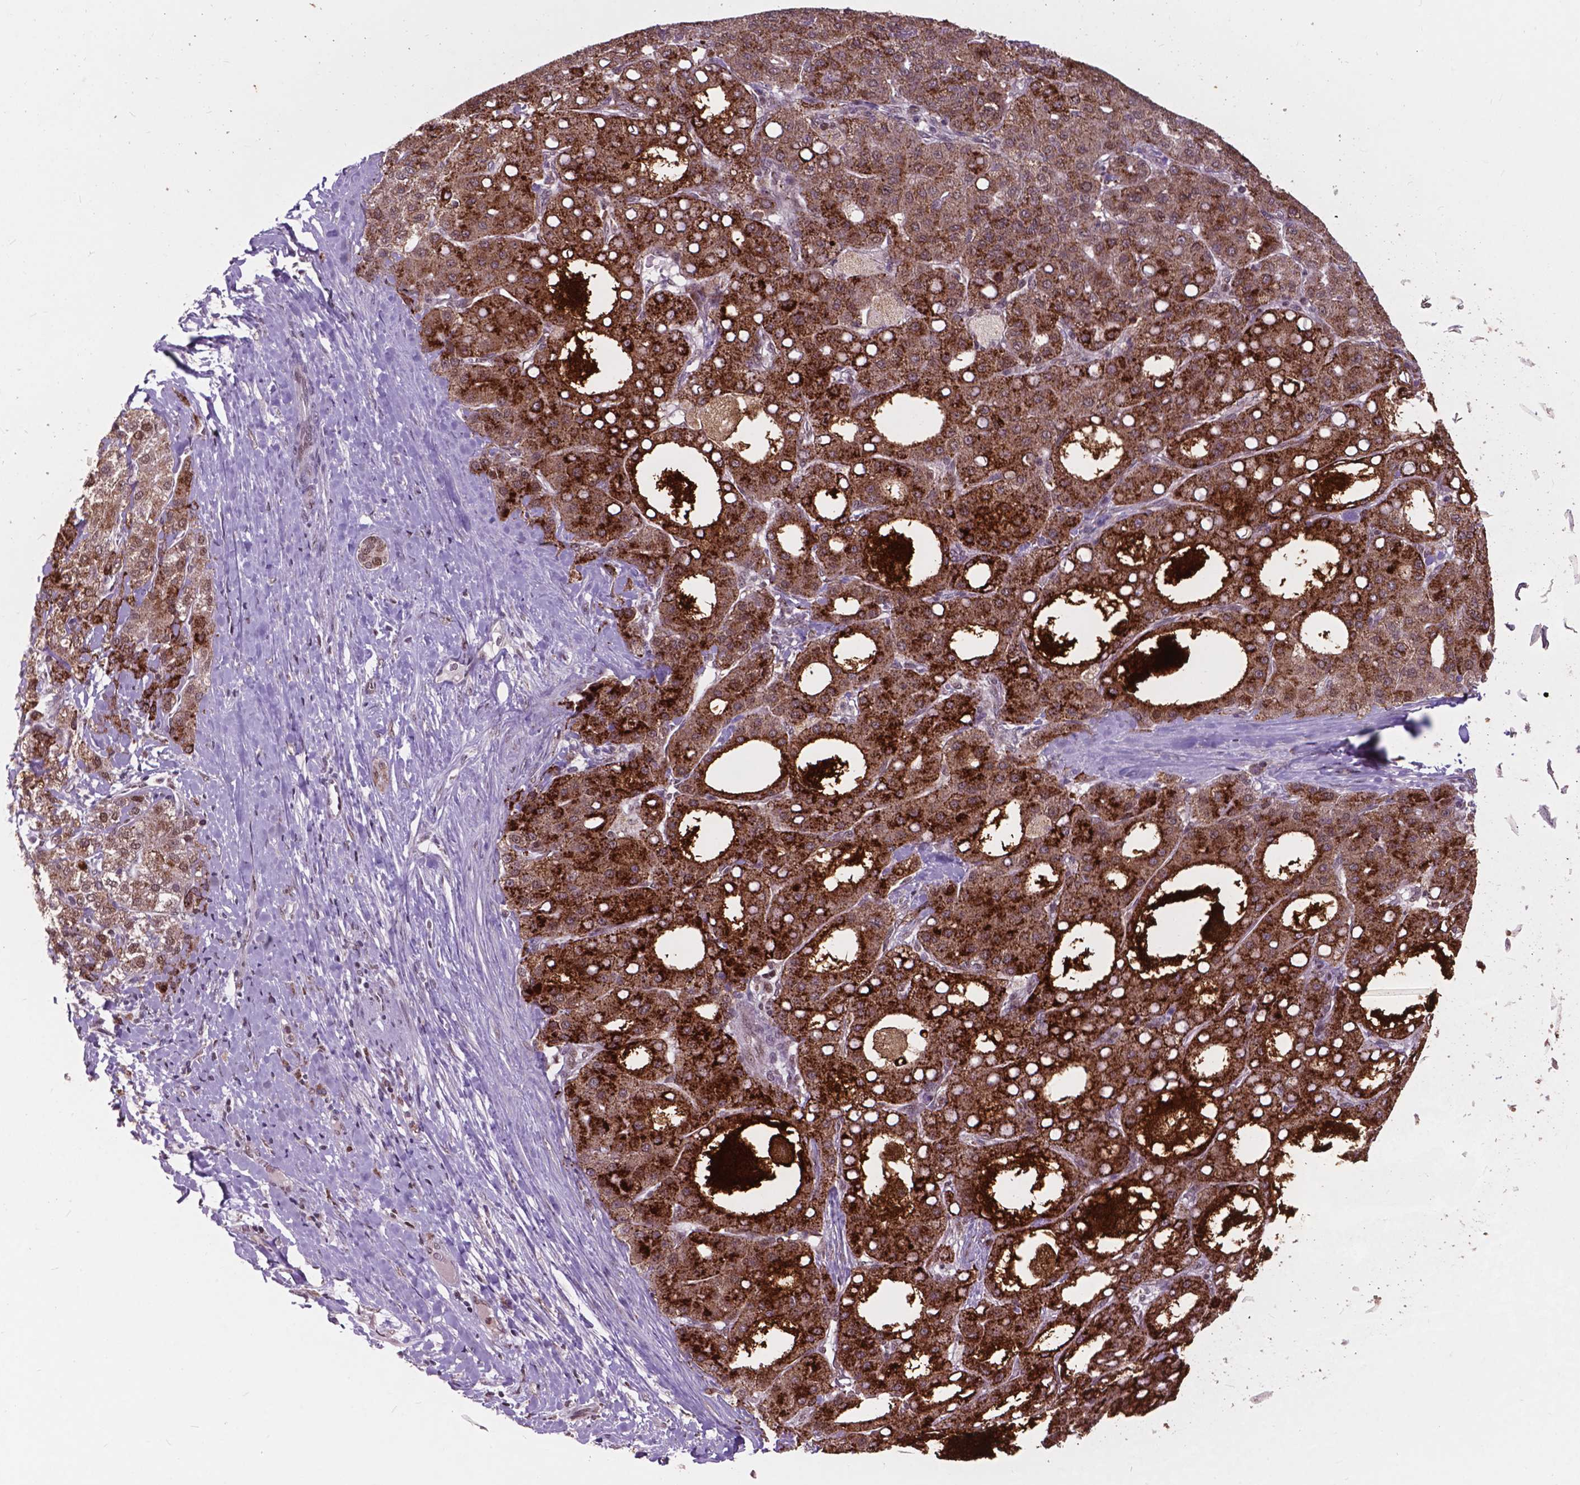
{"staining": {"intensity": "strong", "quantity": "25%-75%", "location": "cytoplasmic/membranous,nuclear"}, "tissue": "liver cancer", "cell_type": "Tumor cells", "image_type": "cancer", "snomed": [{"axis": "morphology", "description": "Carcinoma, Hepatocellular, NOS"}, {"axis": "topography", "description": "Liver"}], "caption": "Immunohistochemistry (IHC) micrograph of neoplastic tissue: hepatocellular carcinoma (liver) stained using immunohistochemistry (IHC) reveals high levels of strong protein expression localized specifically in the cytoplasmic/membranous and nuclear of tumor cells, appearing as a cytoplasmic/membranous and nuclear brown color.", "gene": "MSH2", "patient": {"sex": "male", "age": 65}}